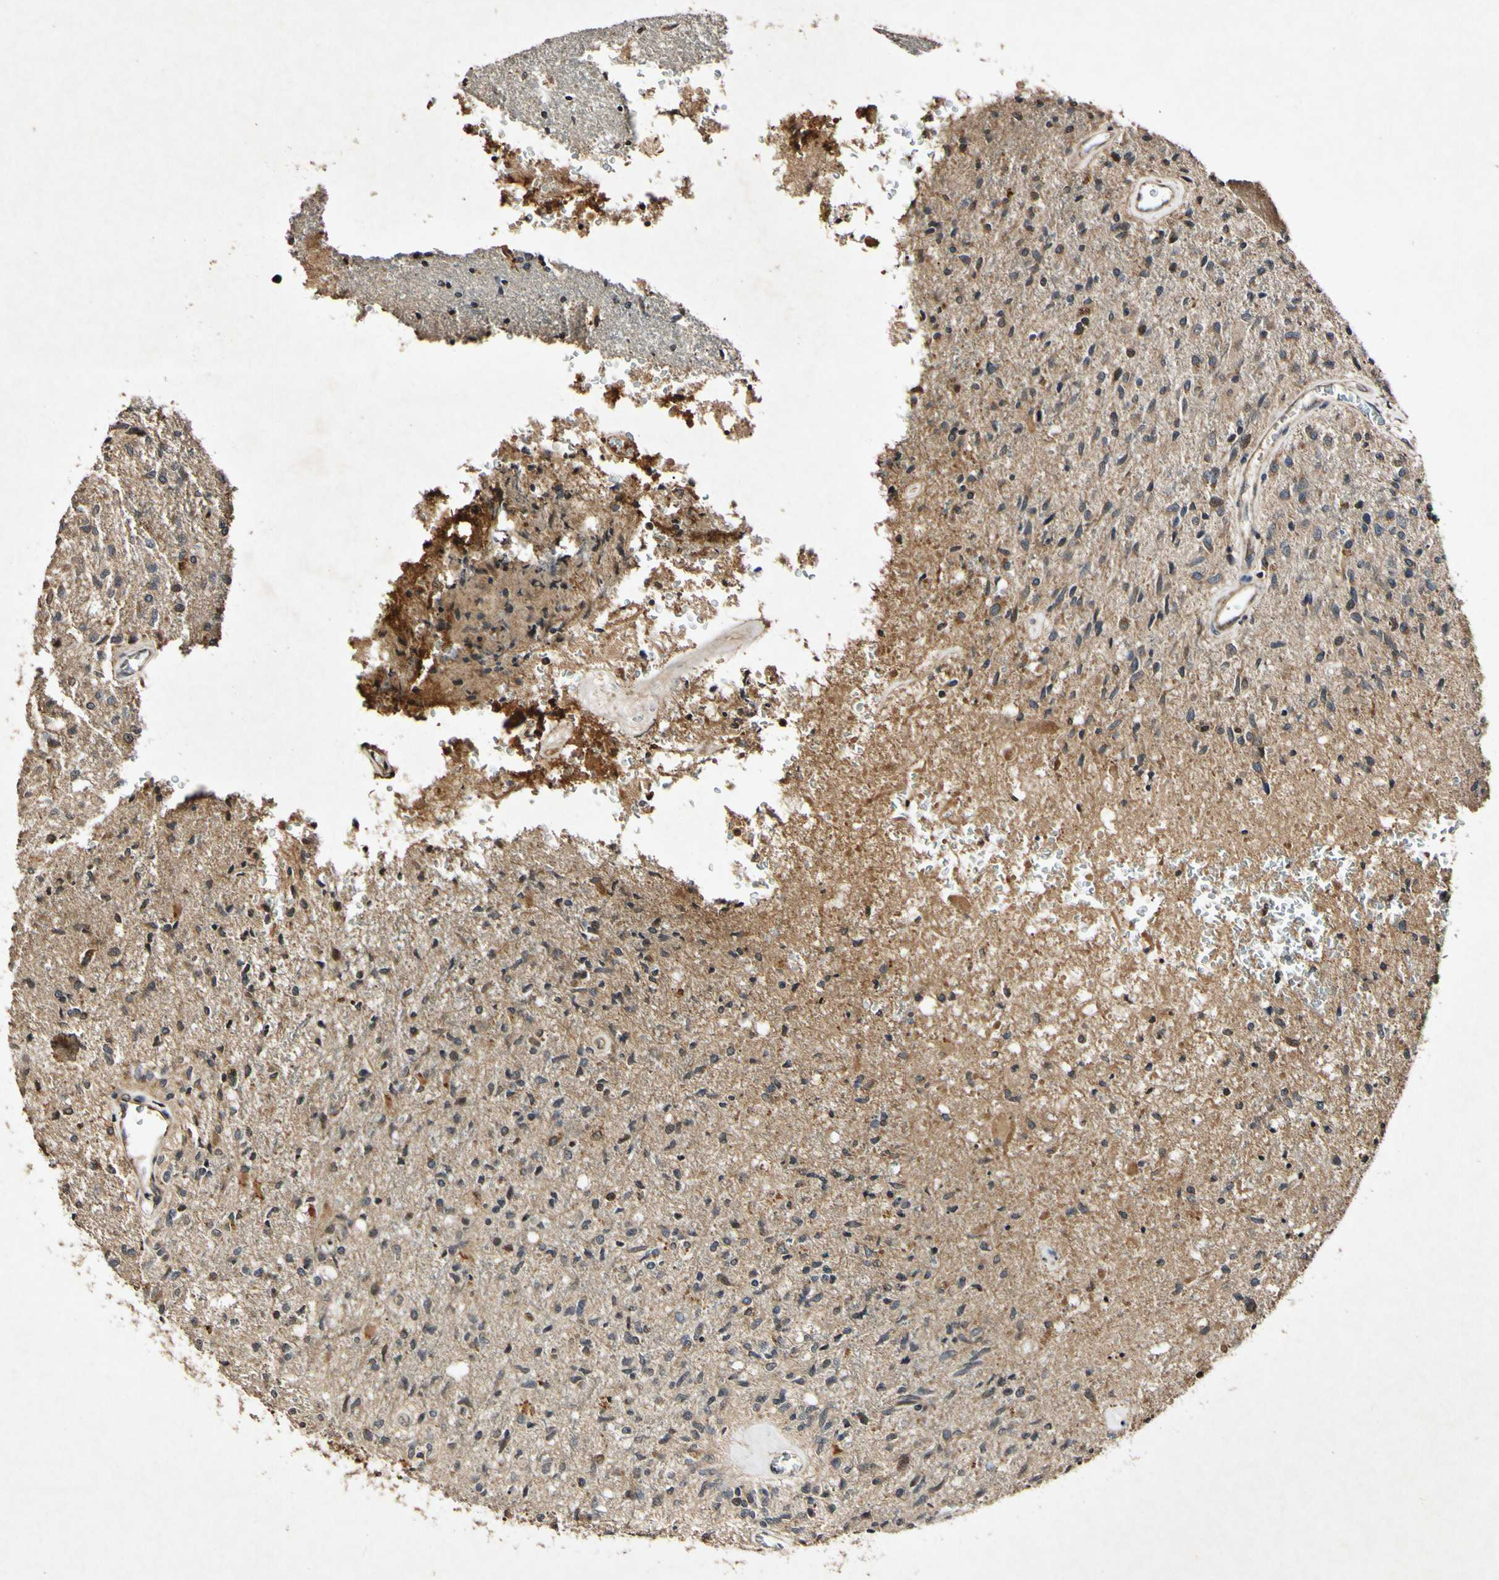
{"staining": {"intensity": "weak", "quantity": ">75%", "location": "cytoplasmic/membranous"}, "tissue": "glioma", "cell_type": "Tumor cells", "image_type": "cancer", "snomed": [{"axis": "morphology", "description": "Normal tissue, NOS"}, {"axis": "morphology", "description": "Glioma, malignant, High grade"}, {"axis": "topography", "description": "Cerebral cortex"}], "caption": "A micrograph showing weak cytoplasmic/membranous staining in approximately >75% of tumor cells in malignant glioma (high-grade), as visualized by brown immunohistochemical staining.", "gene": "PLAT", "patient": {"sex": "male", "age": 77}}